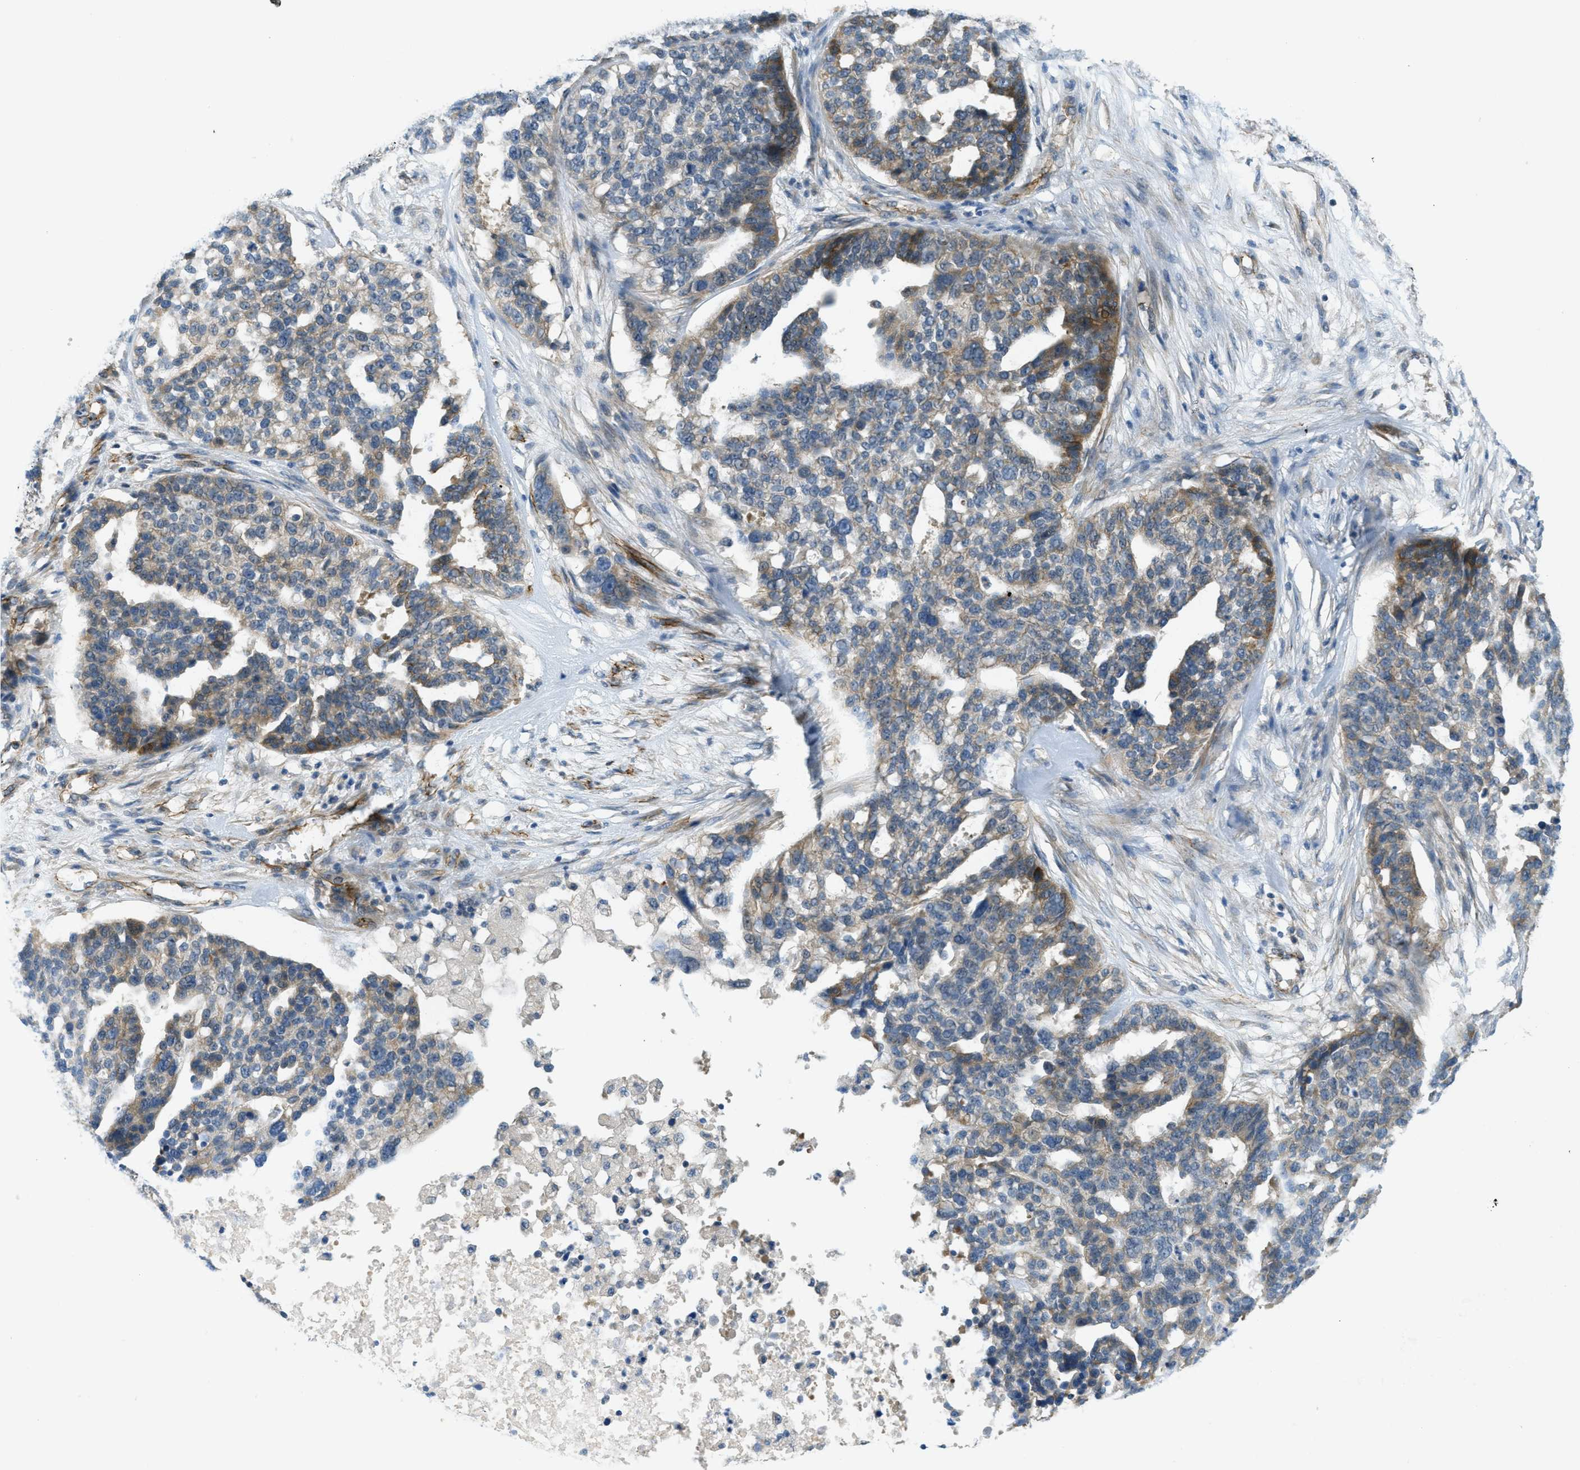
{"staining": {"intensity": "weak", "quantity": "25%-75%", "location": "cytoplasmic/membranous"}, "tissue": "ovarian cancer", "cell_type": "Tumor cells", "image_type": "cancer", "snomed": [{"axis": "morphology", "description": "Cystadenocarcinoma, serous, NOS"}, {"axis": "topography", "description": "Ovary"}], "caption": "Ovarian cancer stained with a protein marker displays weak staining in tumor cells.", "gene": "JCAD", "patient": {"sex": "female", "age": 59}}